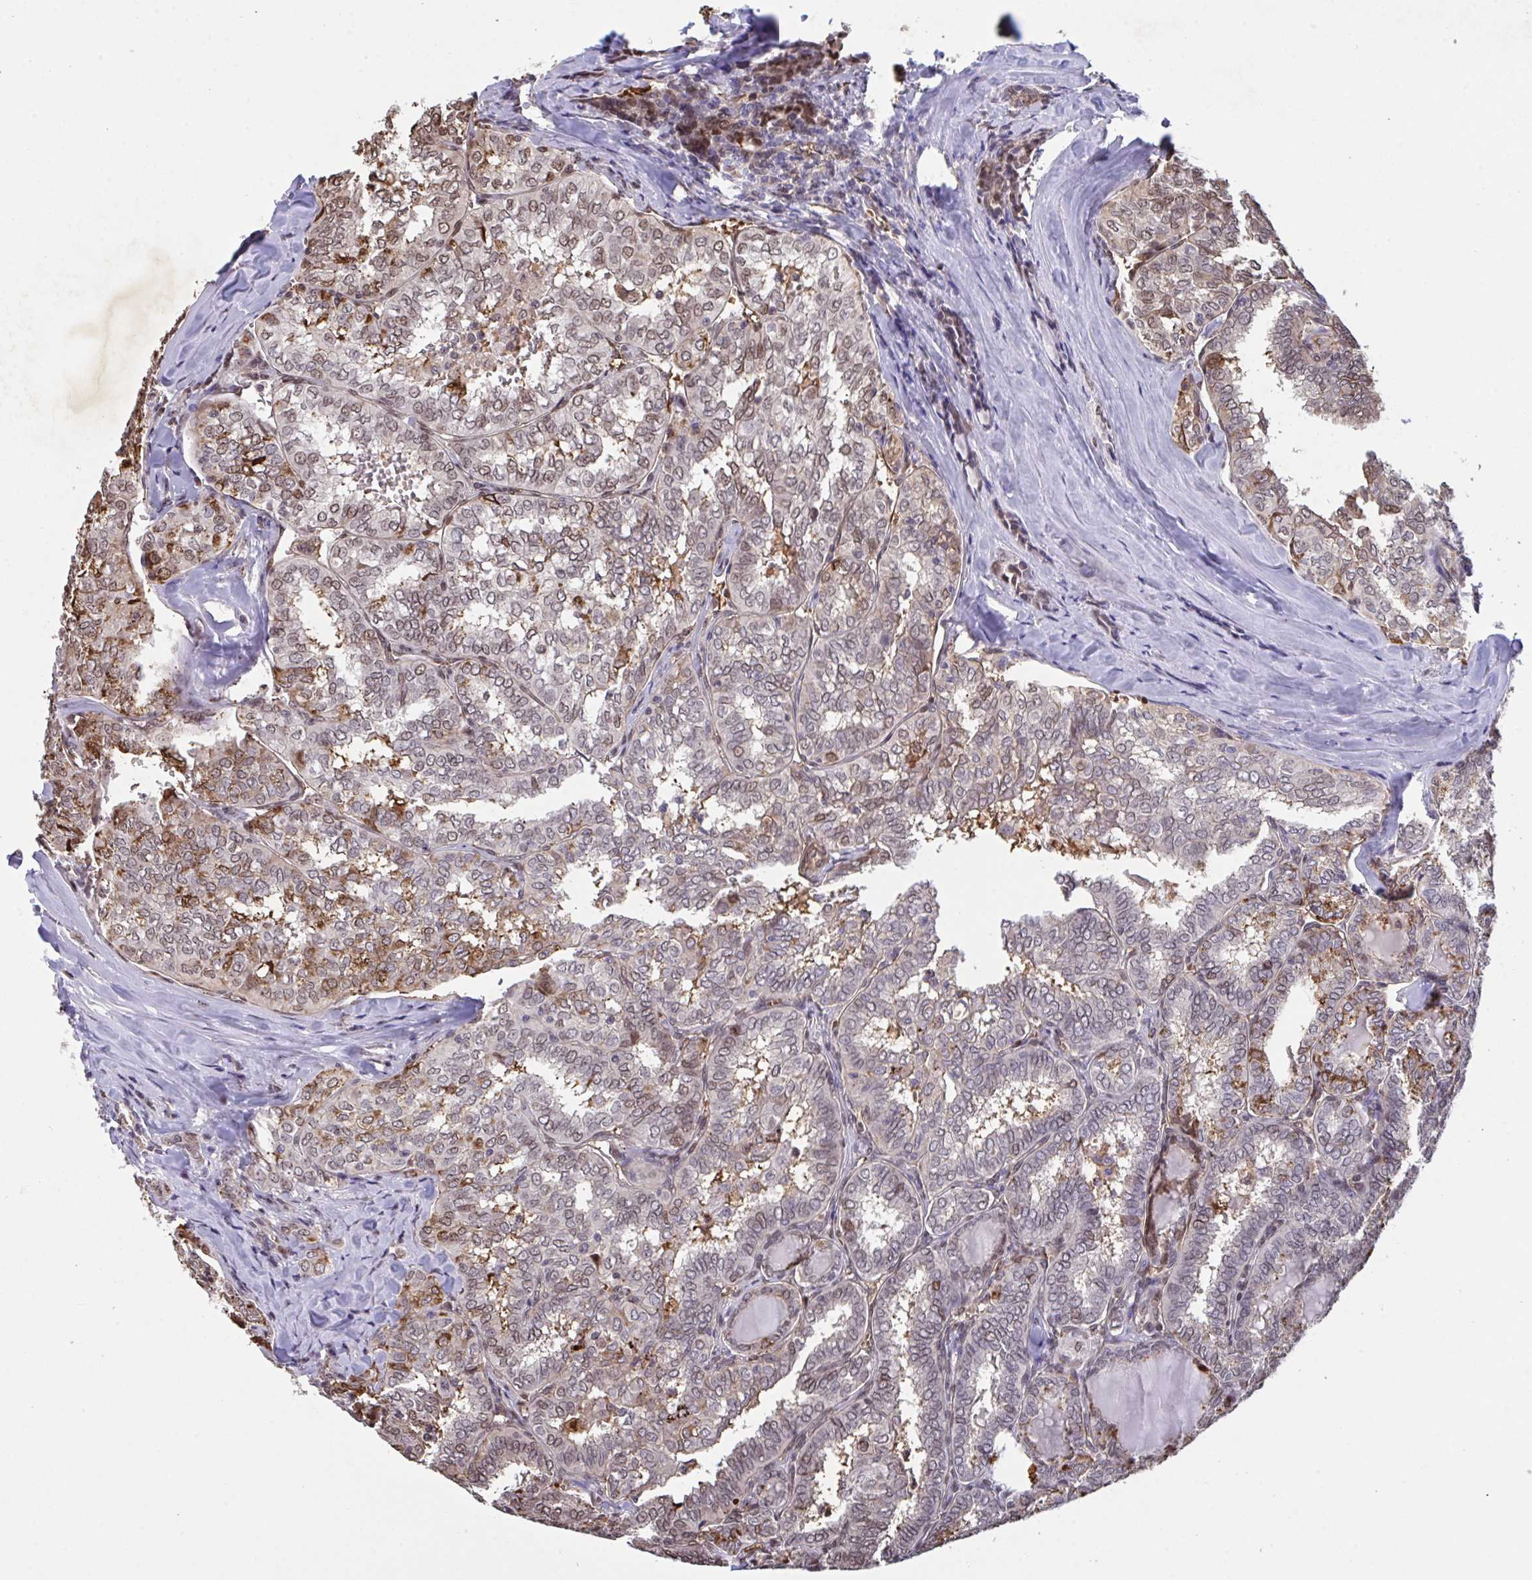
{"staining": {"intensity": "moderate", "quantity": "25%-75%", "location": "cytoplasmic/membranous,nuclear"}, "tissue": "thyroid cancer", "cell_type": "Tumor cells", "image_type": "cancer", "snomed": [{"axis": "morphology", "description": "Papillary adenocarcinoma, NOS"}, {"axis": "topography", "description": "Thyroid gland"}], "caption": "Thyroid cancer stained with IHC shows moderate cytoplasmic/membranous and nuclear expression in about 25%-75% of tumor cells. The staining is performed using DAB brown chromogen to label protein expression. The nuclei are counter-stained blue using hematoxylin.", "gene": "PELI2", "patient": {"sex": "female", "age": 30}}